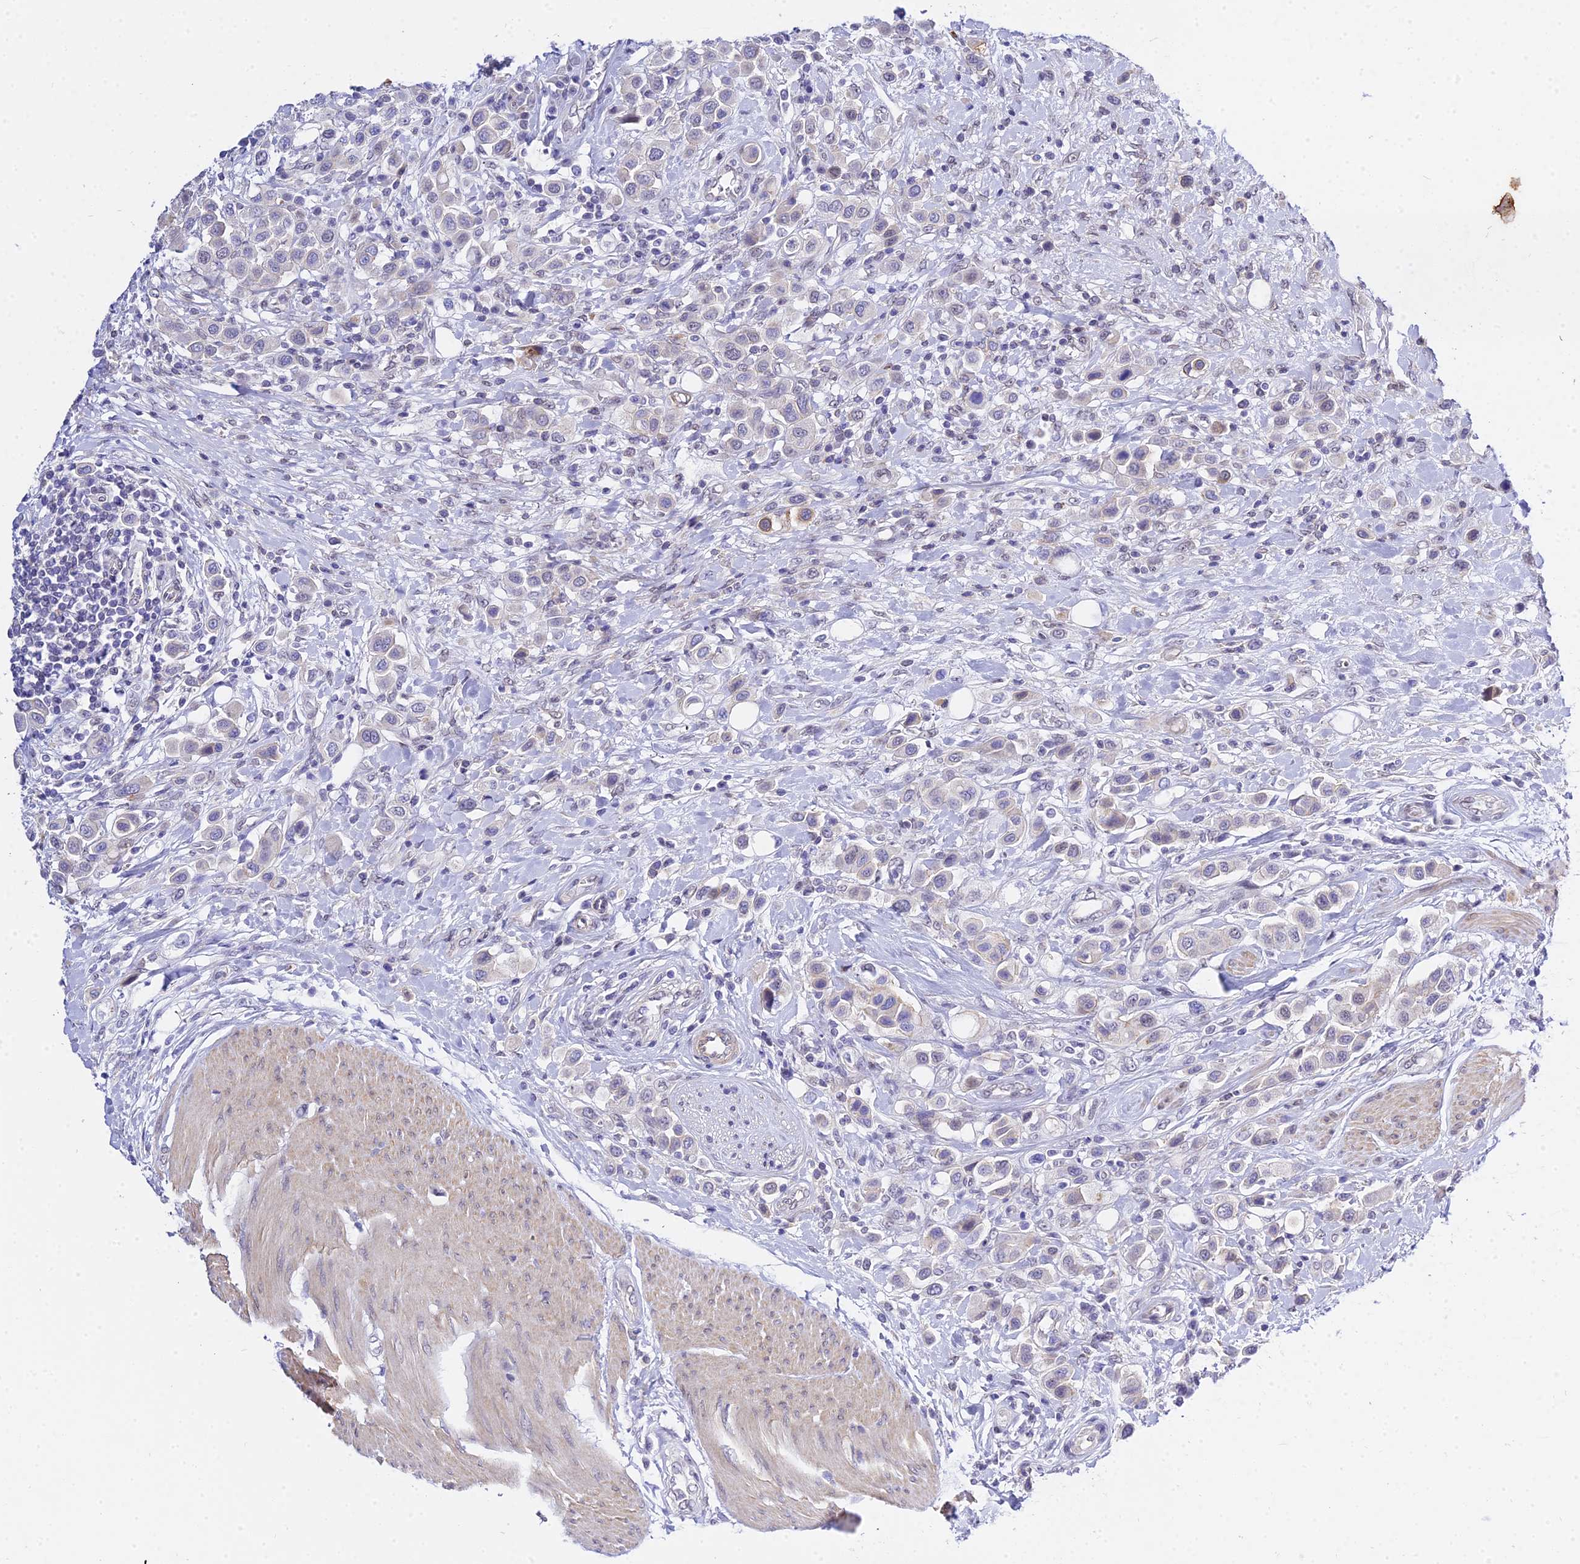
{"staining": {"intensity": "negative", "quantity": "none", "location": "none"}, "tissue": "urothelial cancer", "cell_type": "Tumor cells", "image_type": "cancer", "snomed": [{"axis": "morphology", "description": "Urothelial carcinoma, High grade"}, {"axis": "topography", "description": "Urinary bladder"}], "caption": "High magnification brightfield microscopy of high-grade urothelial carcinoma stained with DAB (brown) and counterstained with hematoxylin (blue): tumor cells show no significant staining. Nuclei are stained in blue.", "gene": "ZNF628", "patient": {"sex": "male", "age": 50}}